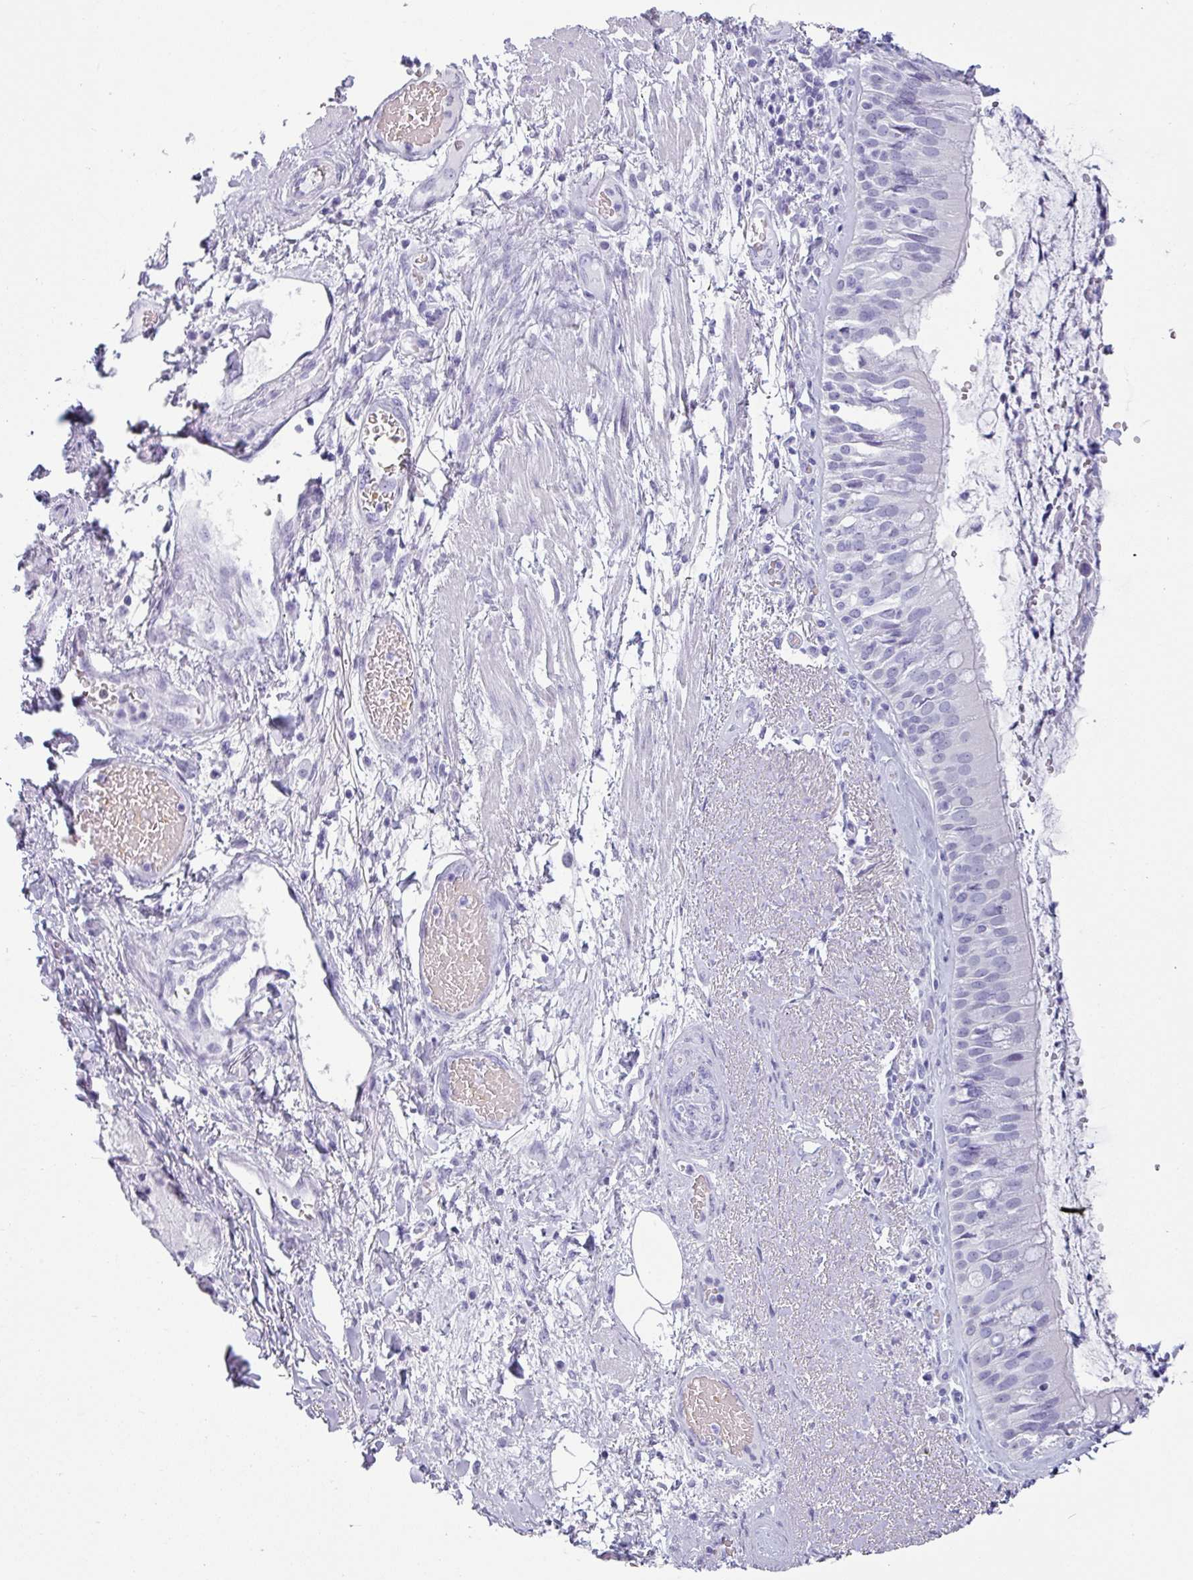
{"staining": {"intensity": "negative", "quantity": "none", "location": "none"}, "tissue": "bronchus", "cell_type": "Respiratory epithelial cells", "image_type": "normal", "snomed": [{"axis": "morphology", "description": "Normal tissue, NOS"}, {"axis": "topography", "description": "Cartilage tissue"}, {"axis": "topography", "description": "Bronchus"}], "caption": "A micrograph of bronchus stained for a protein shows no brown staining in respiratory epithelial cells. (DAB immunohistochemistry, high magnification).", "gene": "CRYBB2", "patient": {"sex": "male", "age": 63}}